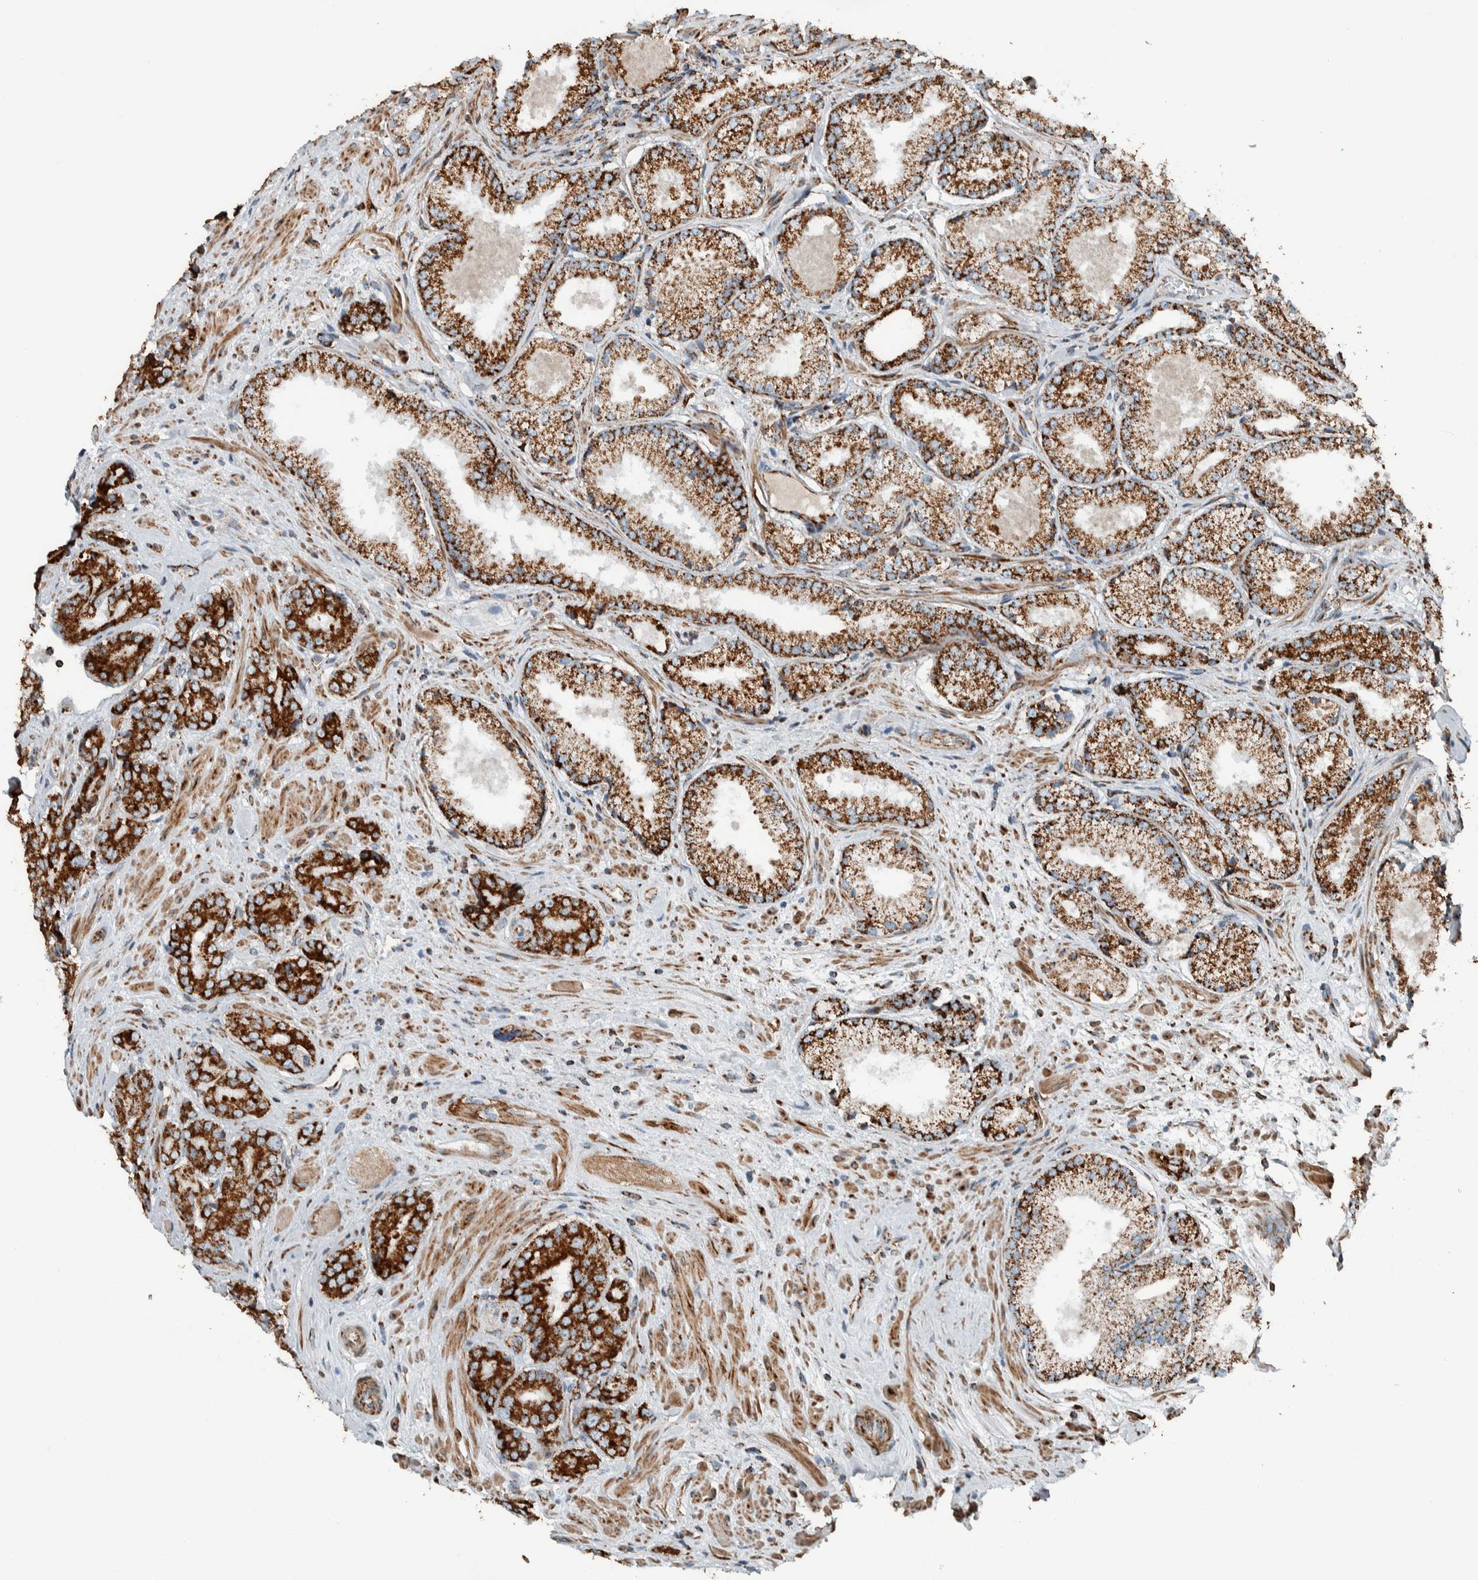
{"staining": {"intensity": "strong", "quantity": ">75%", "location": "cytoplasmic/membranous"}, "tissue": "prostate cancer", "cell_type": "Tumor cells", "image_type": "cancer", "snomed": [{"axis": "morphology", "description": "Adenocarcinoma, High grade"}, {"axis": "topography", "description": "Prostate"}], "caption": "Prostate adenocarcinoma (high-grade) was stained to show a protein in brown. There is high levels of strong cytoplasmic/membranous staining in about >75% of tumor cells.", "gene": "CNTROB", "patient": {"sex": "male", "age": 71}}